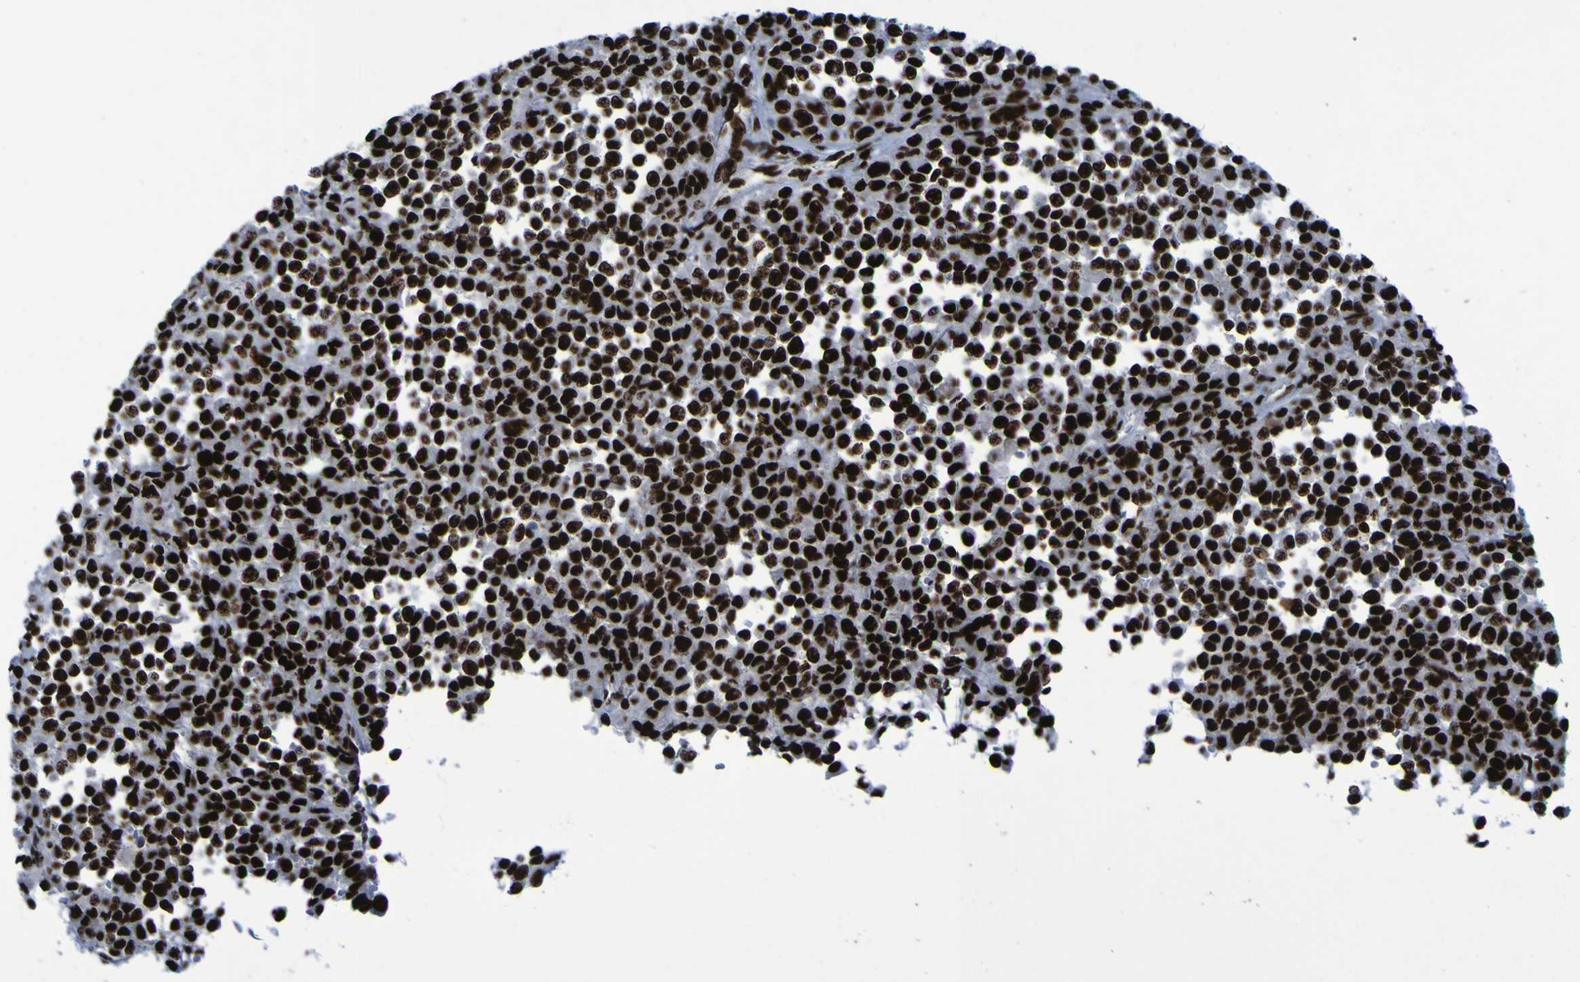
{"staining": {"intensity": "strong", "quantity": ">75%", "location": "nuclear"}, "tissue": "melanoma", "cell_type": "Tumor cells", "image_type": "cancer", "snomed": [{"axis": "morphology", "description": "Malignant melanoma, Metastatic site"}, {"axis": "topography", "description": "Pancreas"}], "caption": "Immunohistochemical staining of human melanoma displays high levels of strong nuclear protein positivity in about >75% of tumor cells.", "gene": "NPM1", "patient": {"sex": "female", "age": 30}}